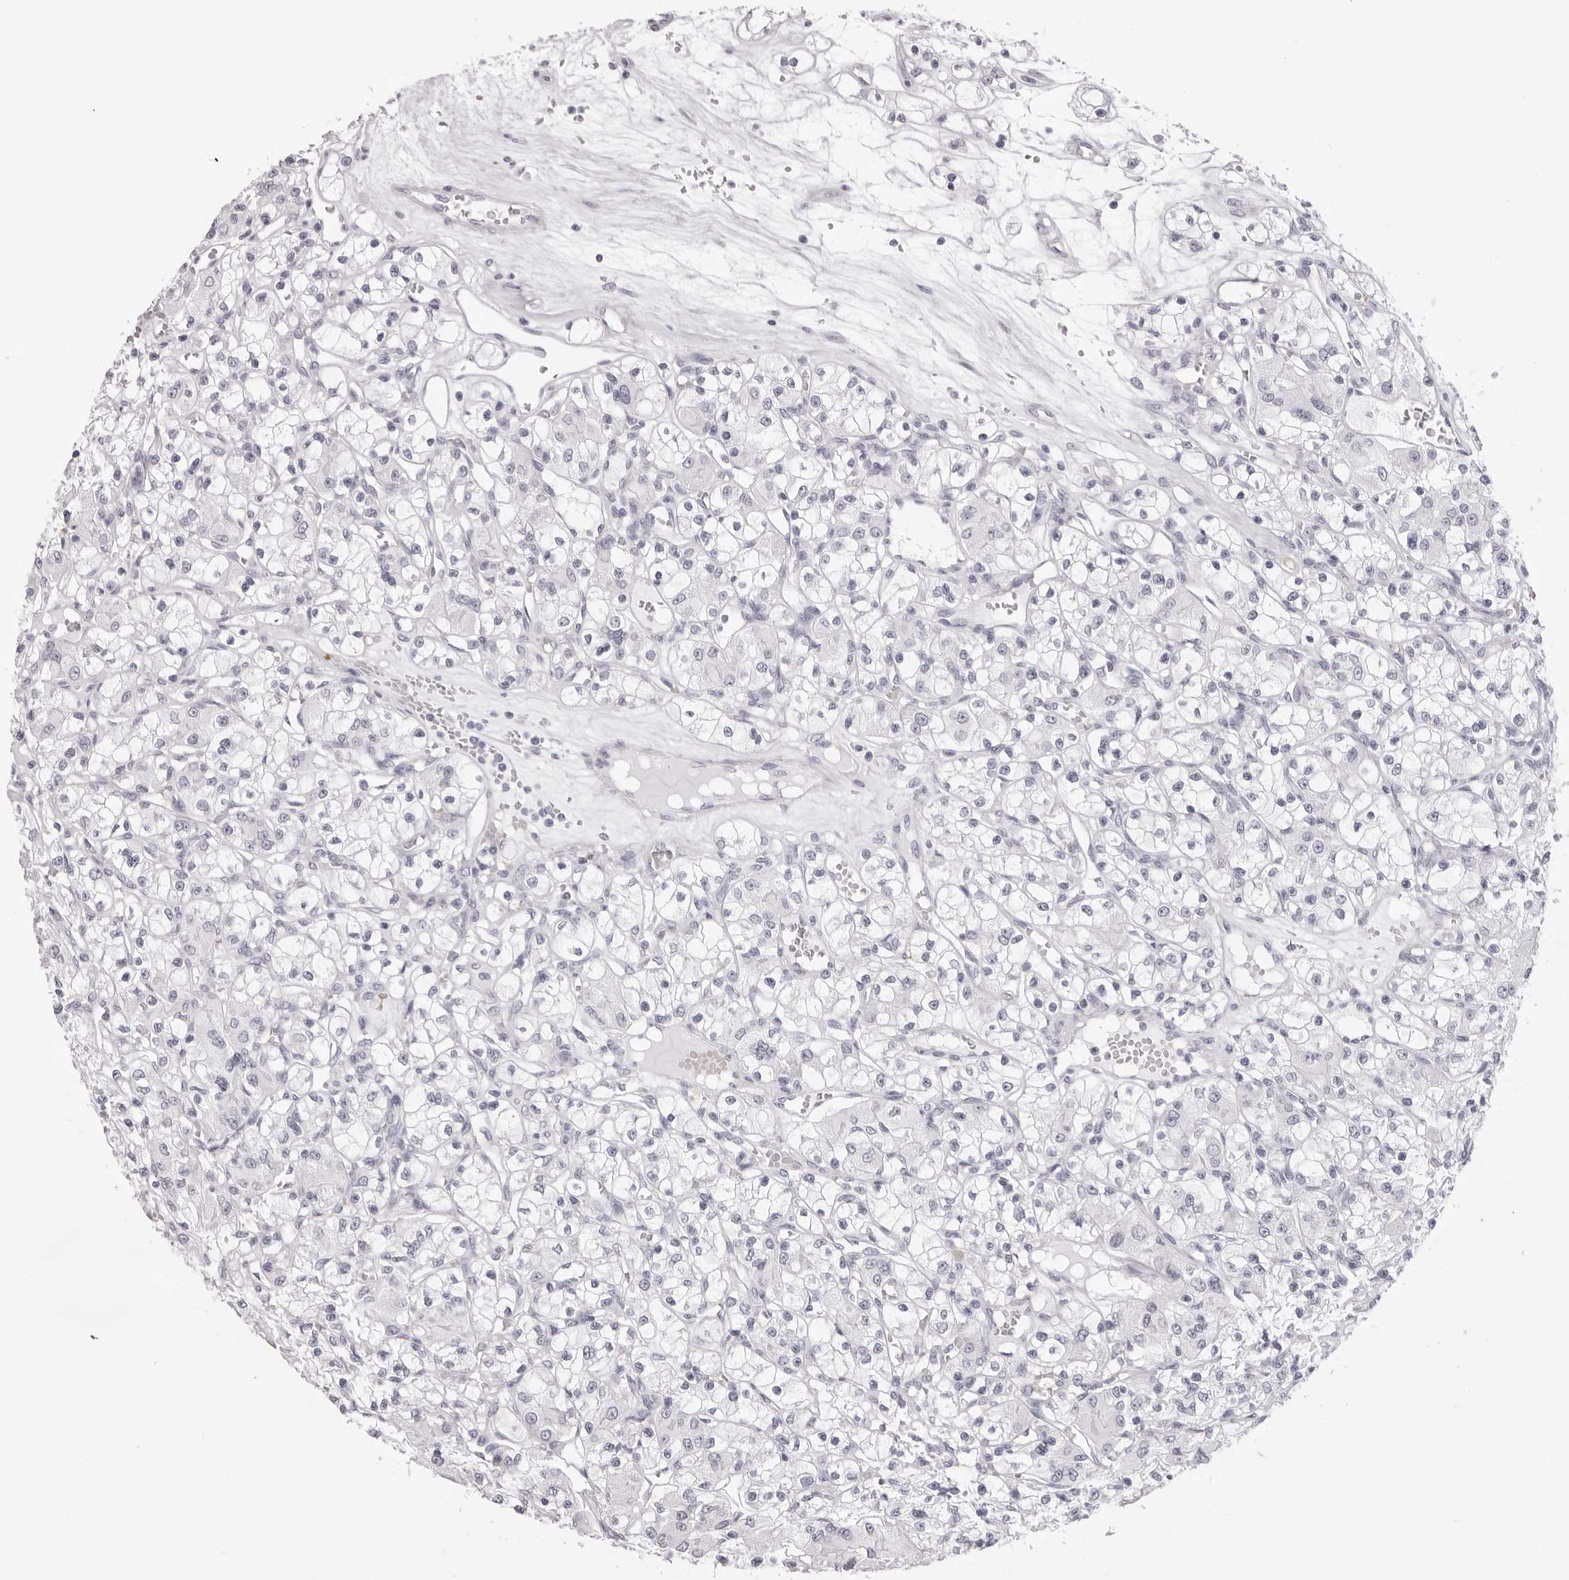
{"staining": {"intensity": "negative", "quantity": "none", "location": "none"}, "tissue": "renal cancer", "cell_type": "Tumor cells", "image_type": "cancer", "snomed": [{"axis": "morphology", "description": "Adenocarcinoma, NOS"}, {"axis": "topography", "description": "Kidney"}], "caption": "Tumor cells are negative for brown protein staining in renal adenocarcinoma.", "gene": "SPTA1", "patient": {"sex": "female", "age": 59}}